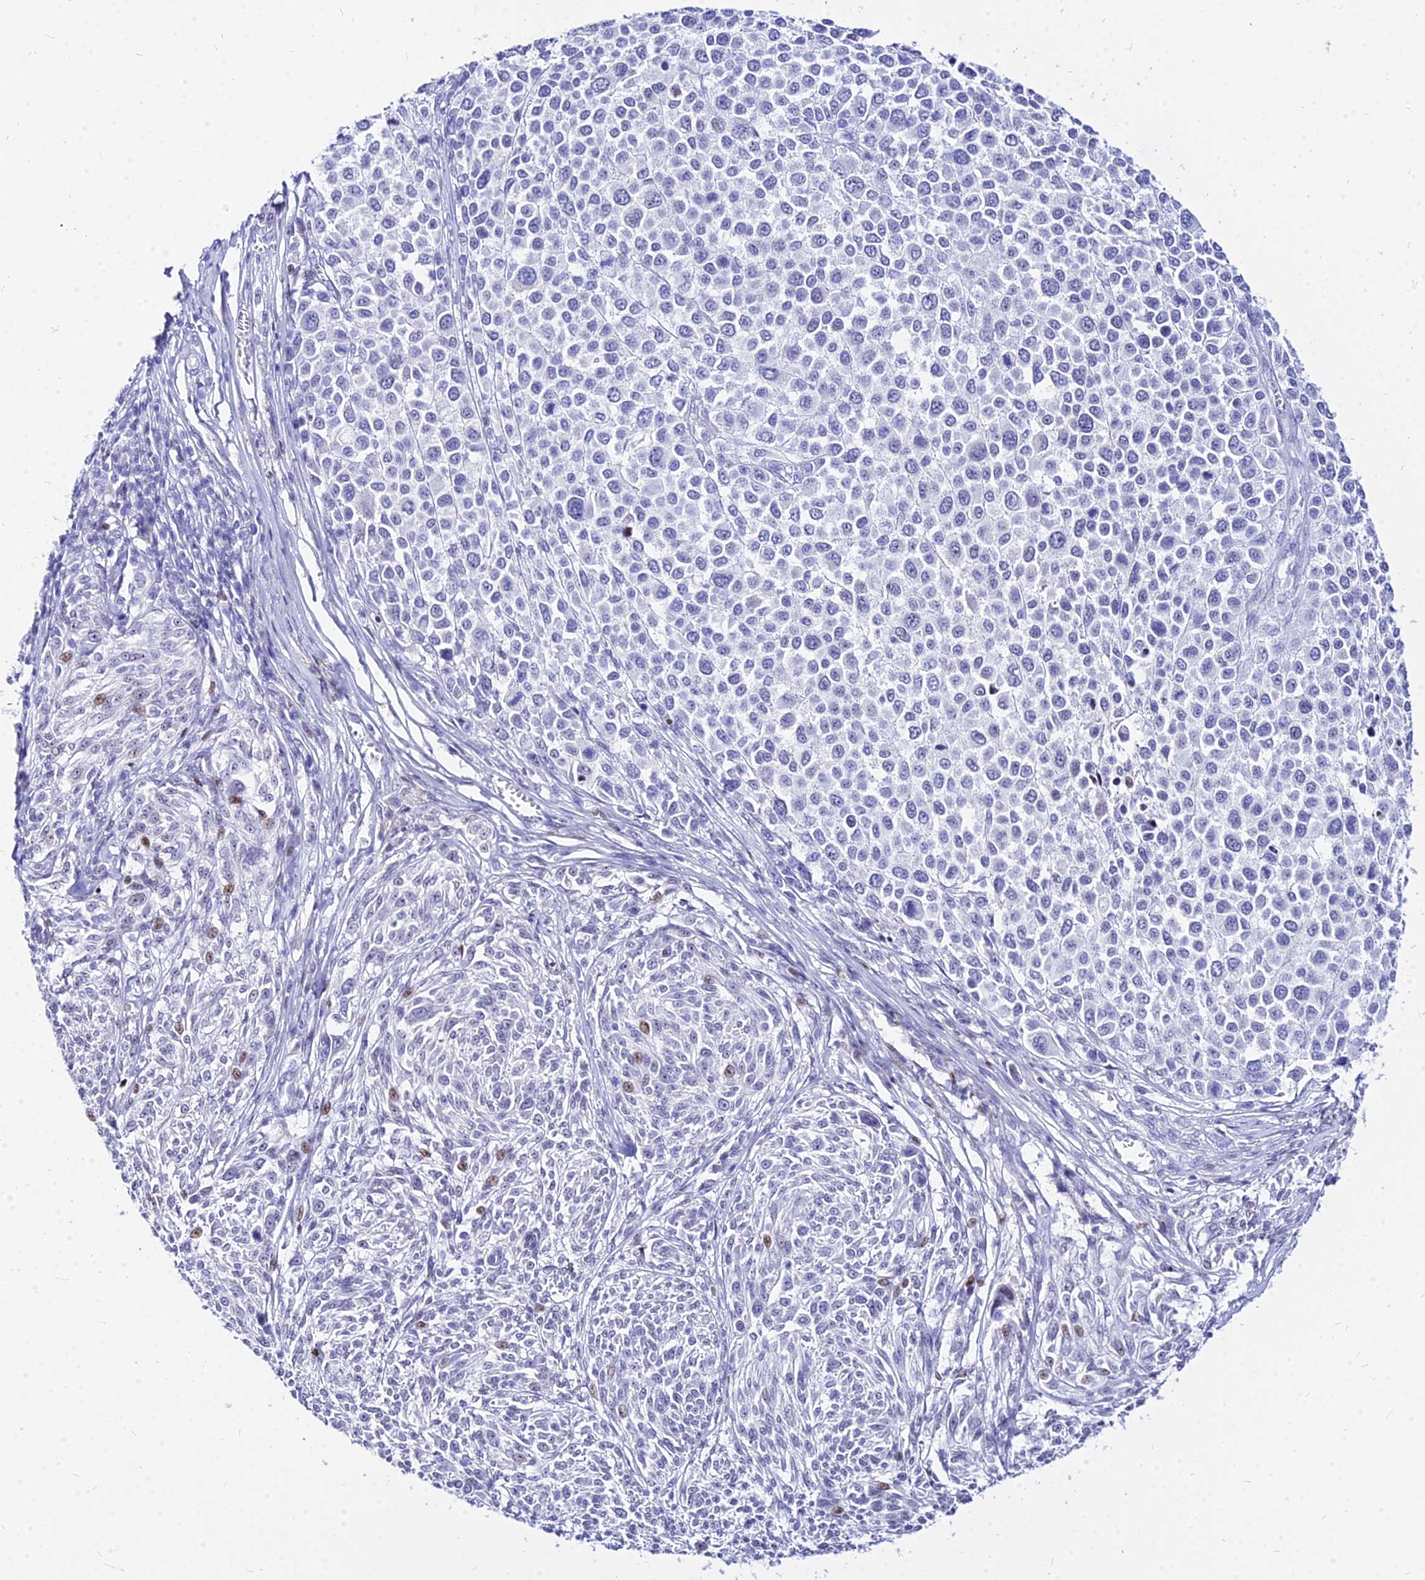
{"staining": {"intensity": "negative", "quantity": "none", "location": "none"}, "tissue": "melanoma", "cell_type": "Tumor cells", "image_type": "cancer", "snomed": [{"axis": "morphology", "description": "Malignant melanoma, NOS"}, {"axis": "topography", "description": "Skin of trunk"}], "caption": "DAB (3,3'-diaminobenzidine) immunohistochemical staining of melanoma demonstrates no significant positivity in tumor cells.", "gene": "CARD18", "patient": {"sex": "male", "age": 71}}